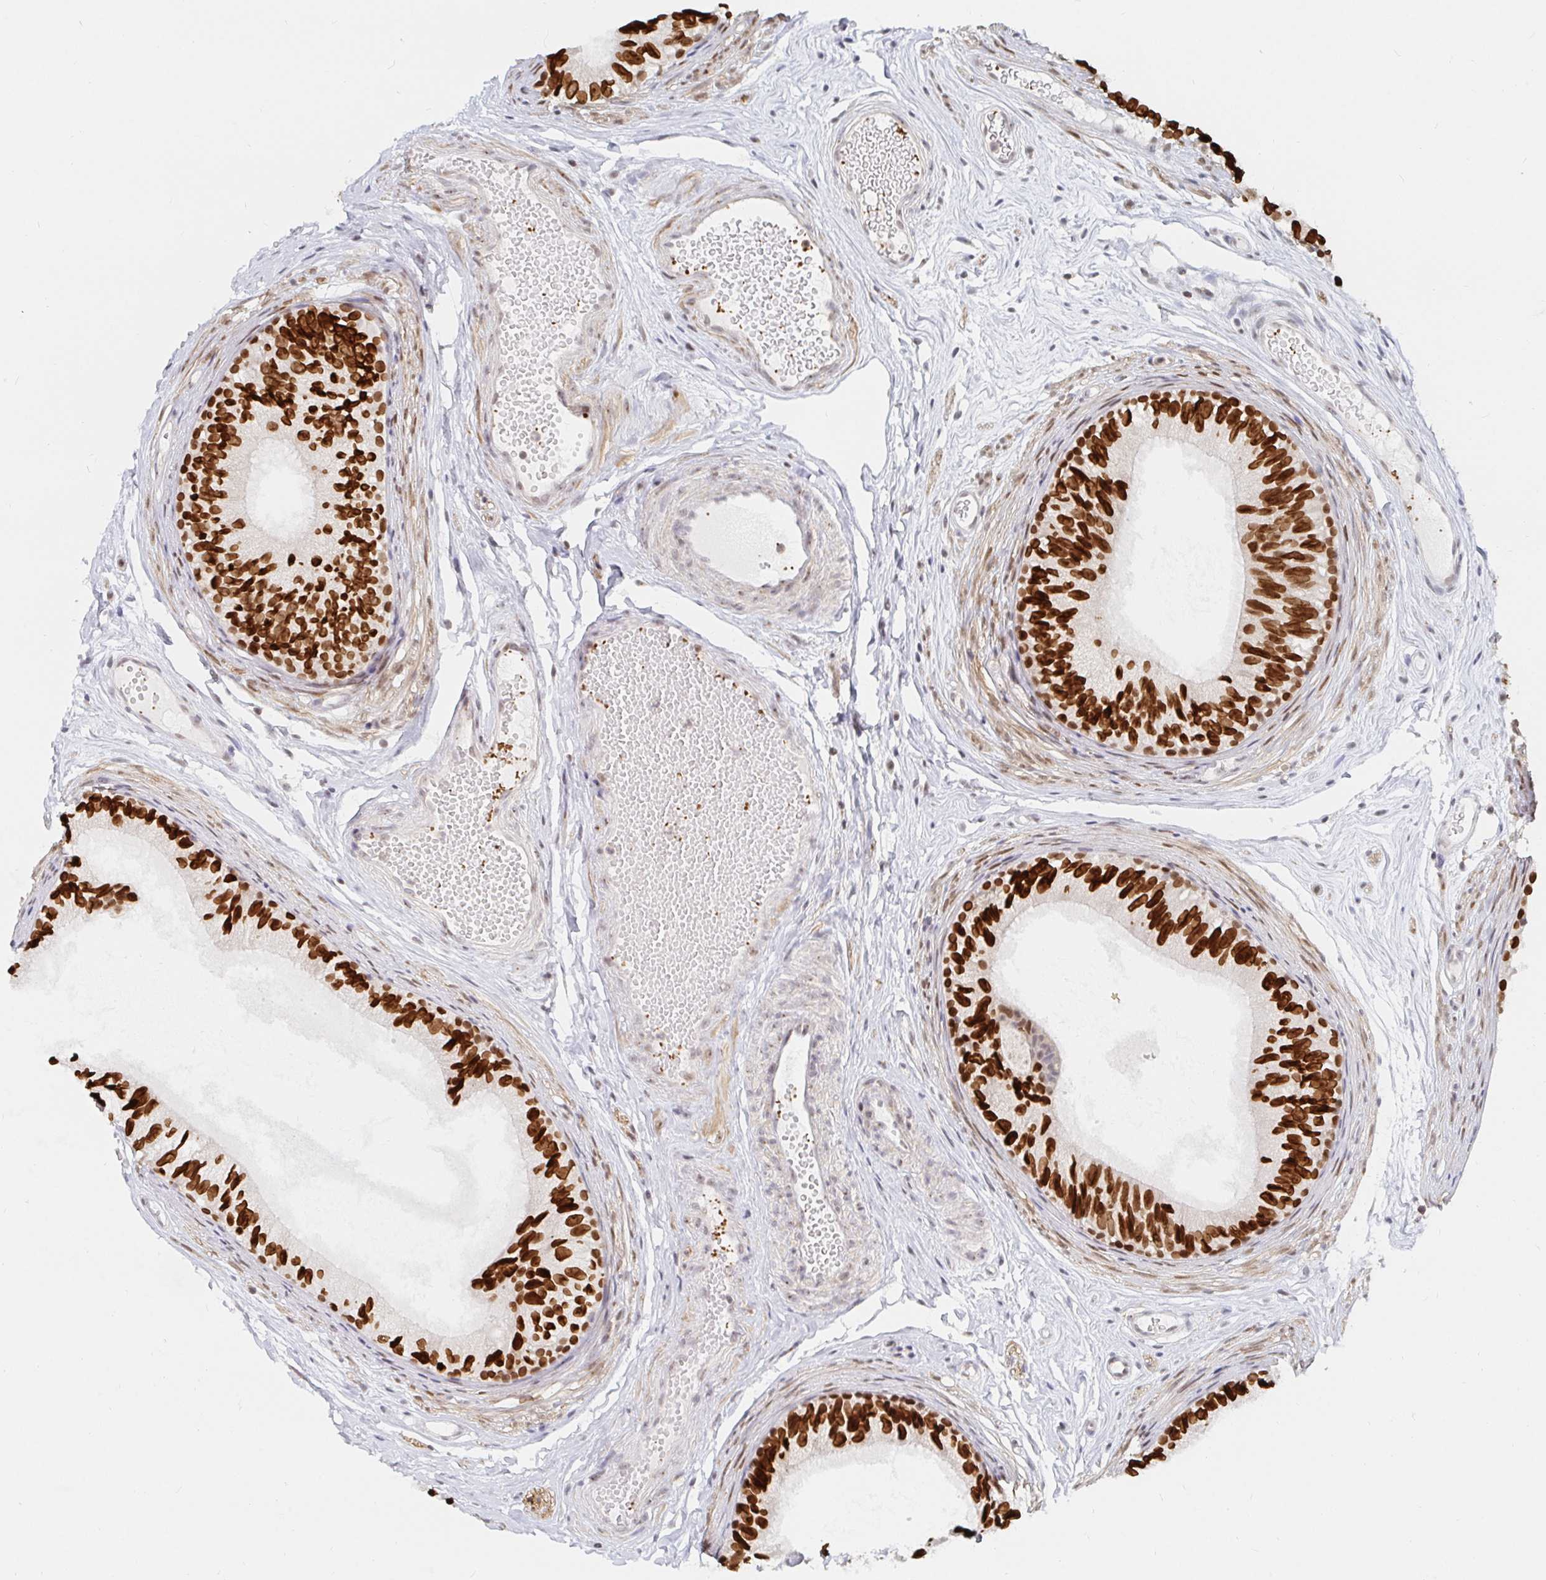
{"staining": {"intensity": "strong", "quantity": ">75%", "location": "nuclear"}, "tissue": "epididymis", "cell_type": "Glandular cells", "image_type": "normal", "snomed": [{"axis": "morphology", "description": "Normal tissue, NOS"}, {"axis": "morphology", "description": "Seminoma, NOS"}, {"axis": "topography", "description": "Testis"}, {"axis": "topography", "description": "Epididymis"}], "caption": "An IHC photomicrograph of unremarkable tissue is shown. Protein staining in brown shows strong nuclear positivity in epididymis within glandular cells.", "gene": "CHD2", "patient": {"sex": "male", "age": 34}}